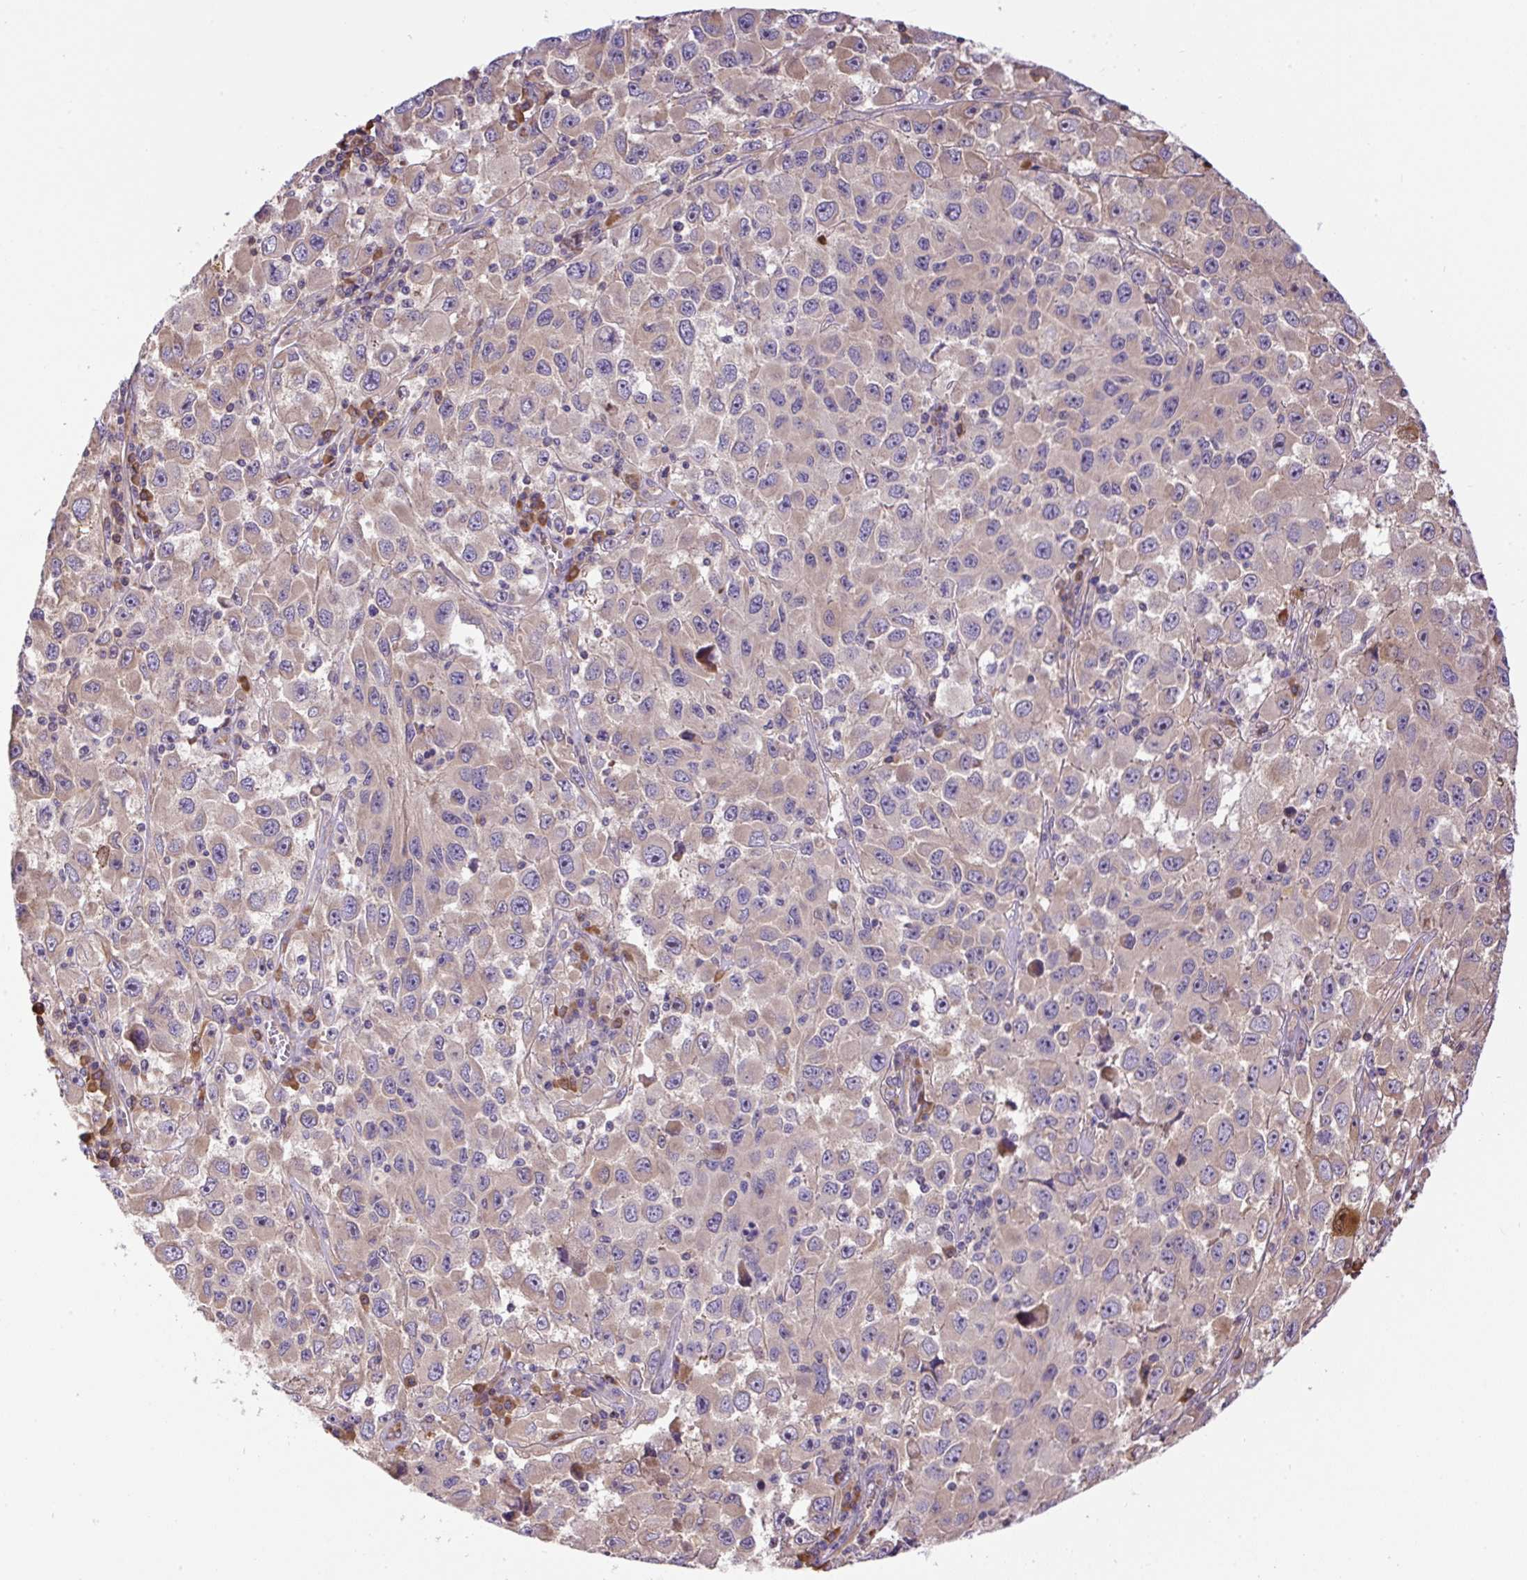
{"staining": {"intensity": "weak", "quantity": "<25%", "location": "cytoplasmic/membranous"}, "tissue": "melanoma", "cell_type": "Tumor cells", "image_type": "cancer", "snomed": [{"axis": "morphology", "description": "Malignant melanoma, Metastatic site"}, {"axis": "topography", "description": "Lymph node"}], "caption": "IHC of human melanoma exhibits no positivity in tumor cells. Nuclei are stained in blue.", "gene": "PPME1", "patient": {"sex": "female", "age": 67}}